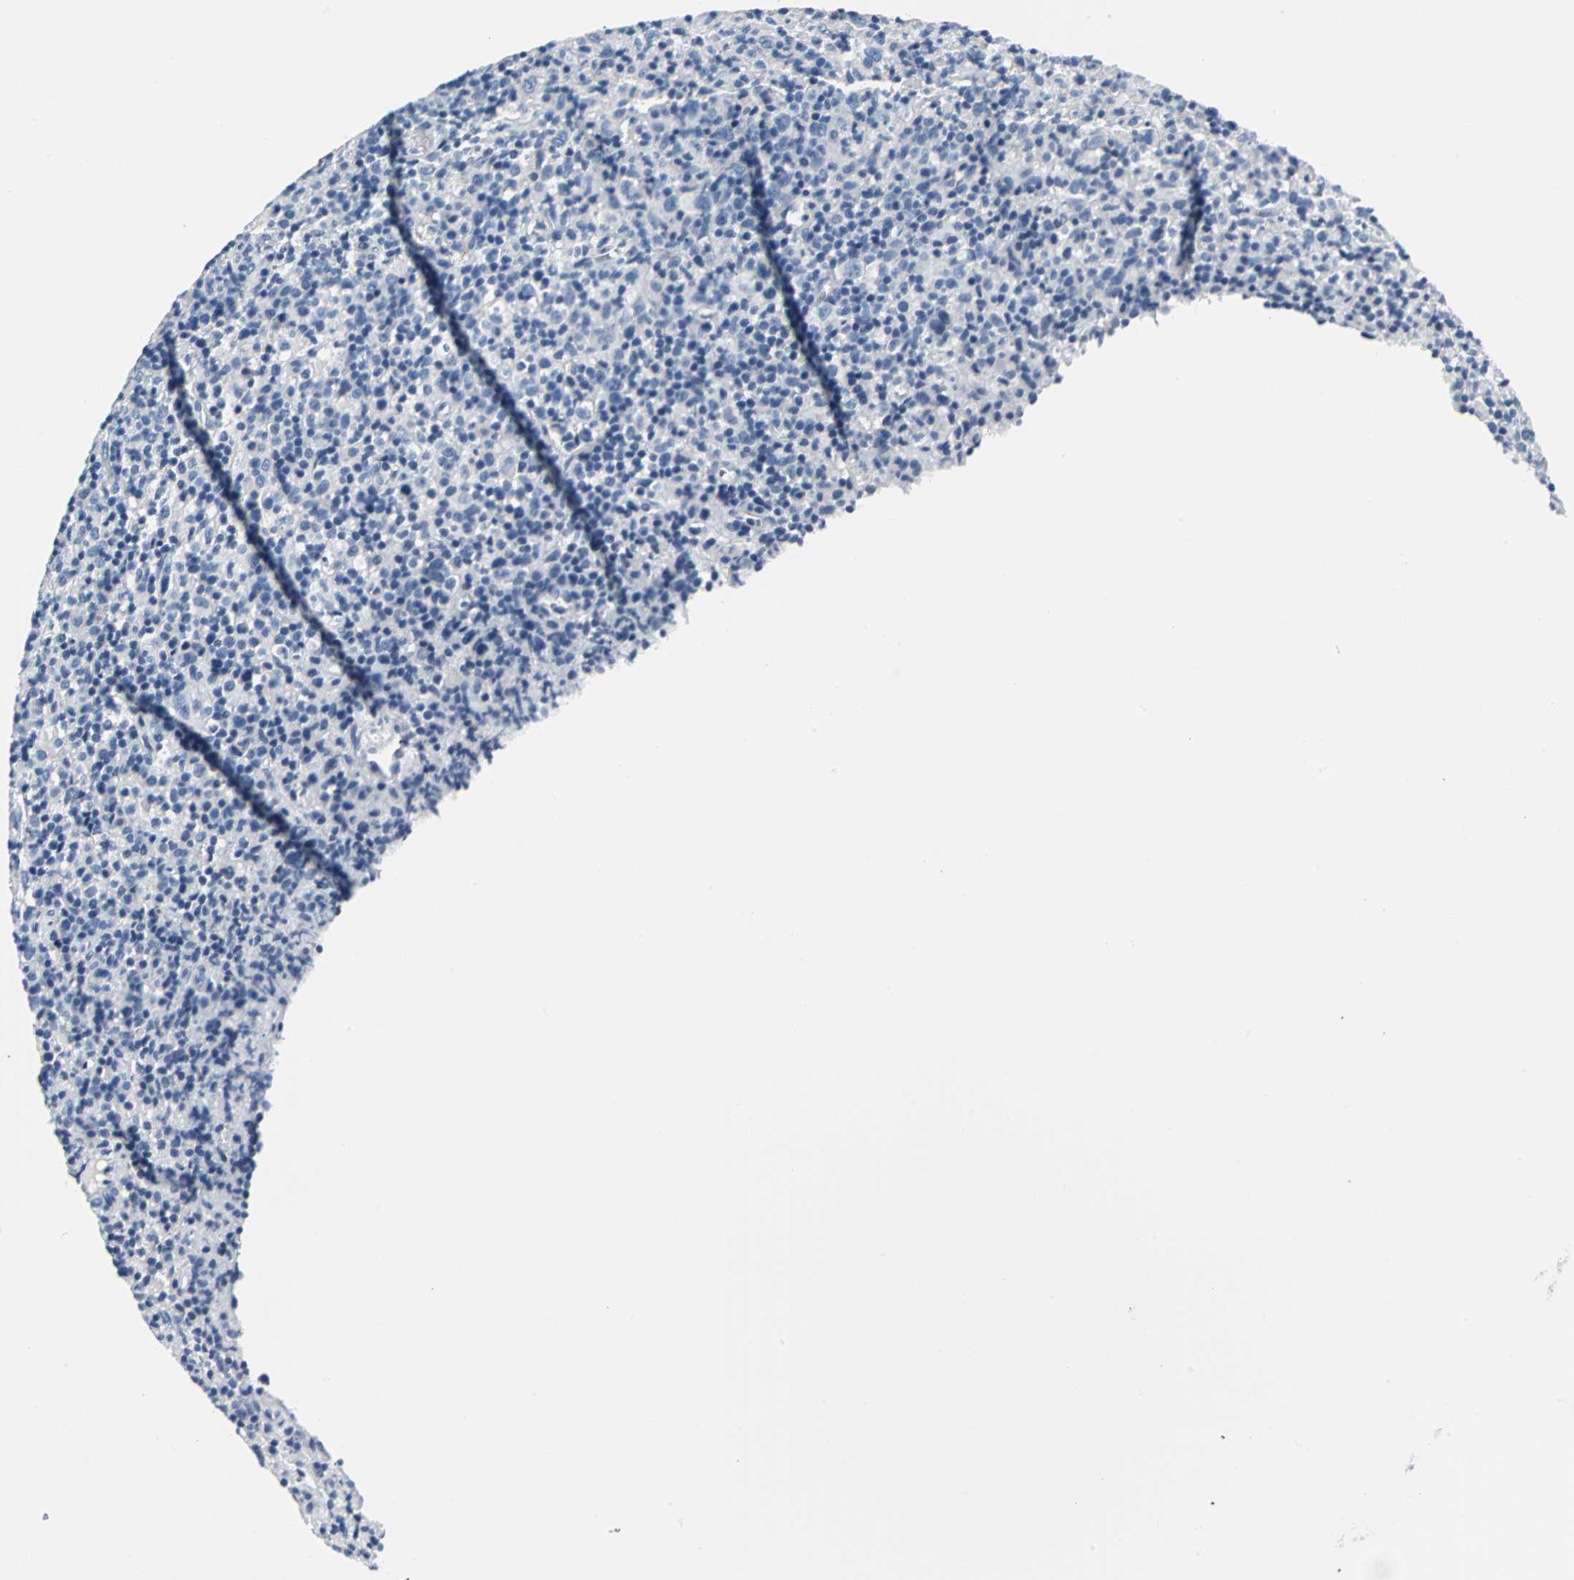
{"staining": {"intensity": "negative", "quantity": "none", "location": "none"}, "tissue": "lymphoma", "cell_type": "Tumor cells", "image_type": "cancer", "snomed": [{"axis": "morphology", "description": "Hodgkin's disease, NOS"}, {"axis": "topography", "description": "Lymph node"}], "caption": "Immunohistochemistry image of neoplastic tissue: human Hodgkin's disease stained with DAB shows no significant protein expression in tumor cells.", "gene": "RIPOR1", "patient": {"sex": "male", "age": 65}}